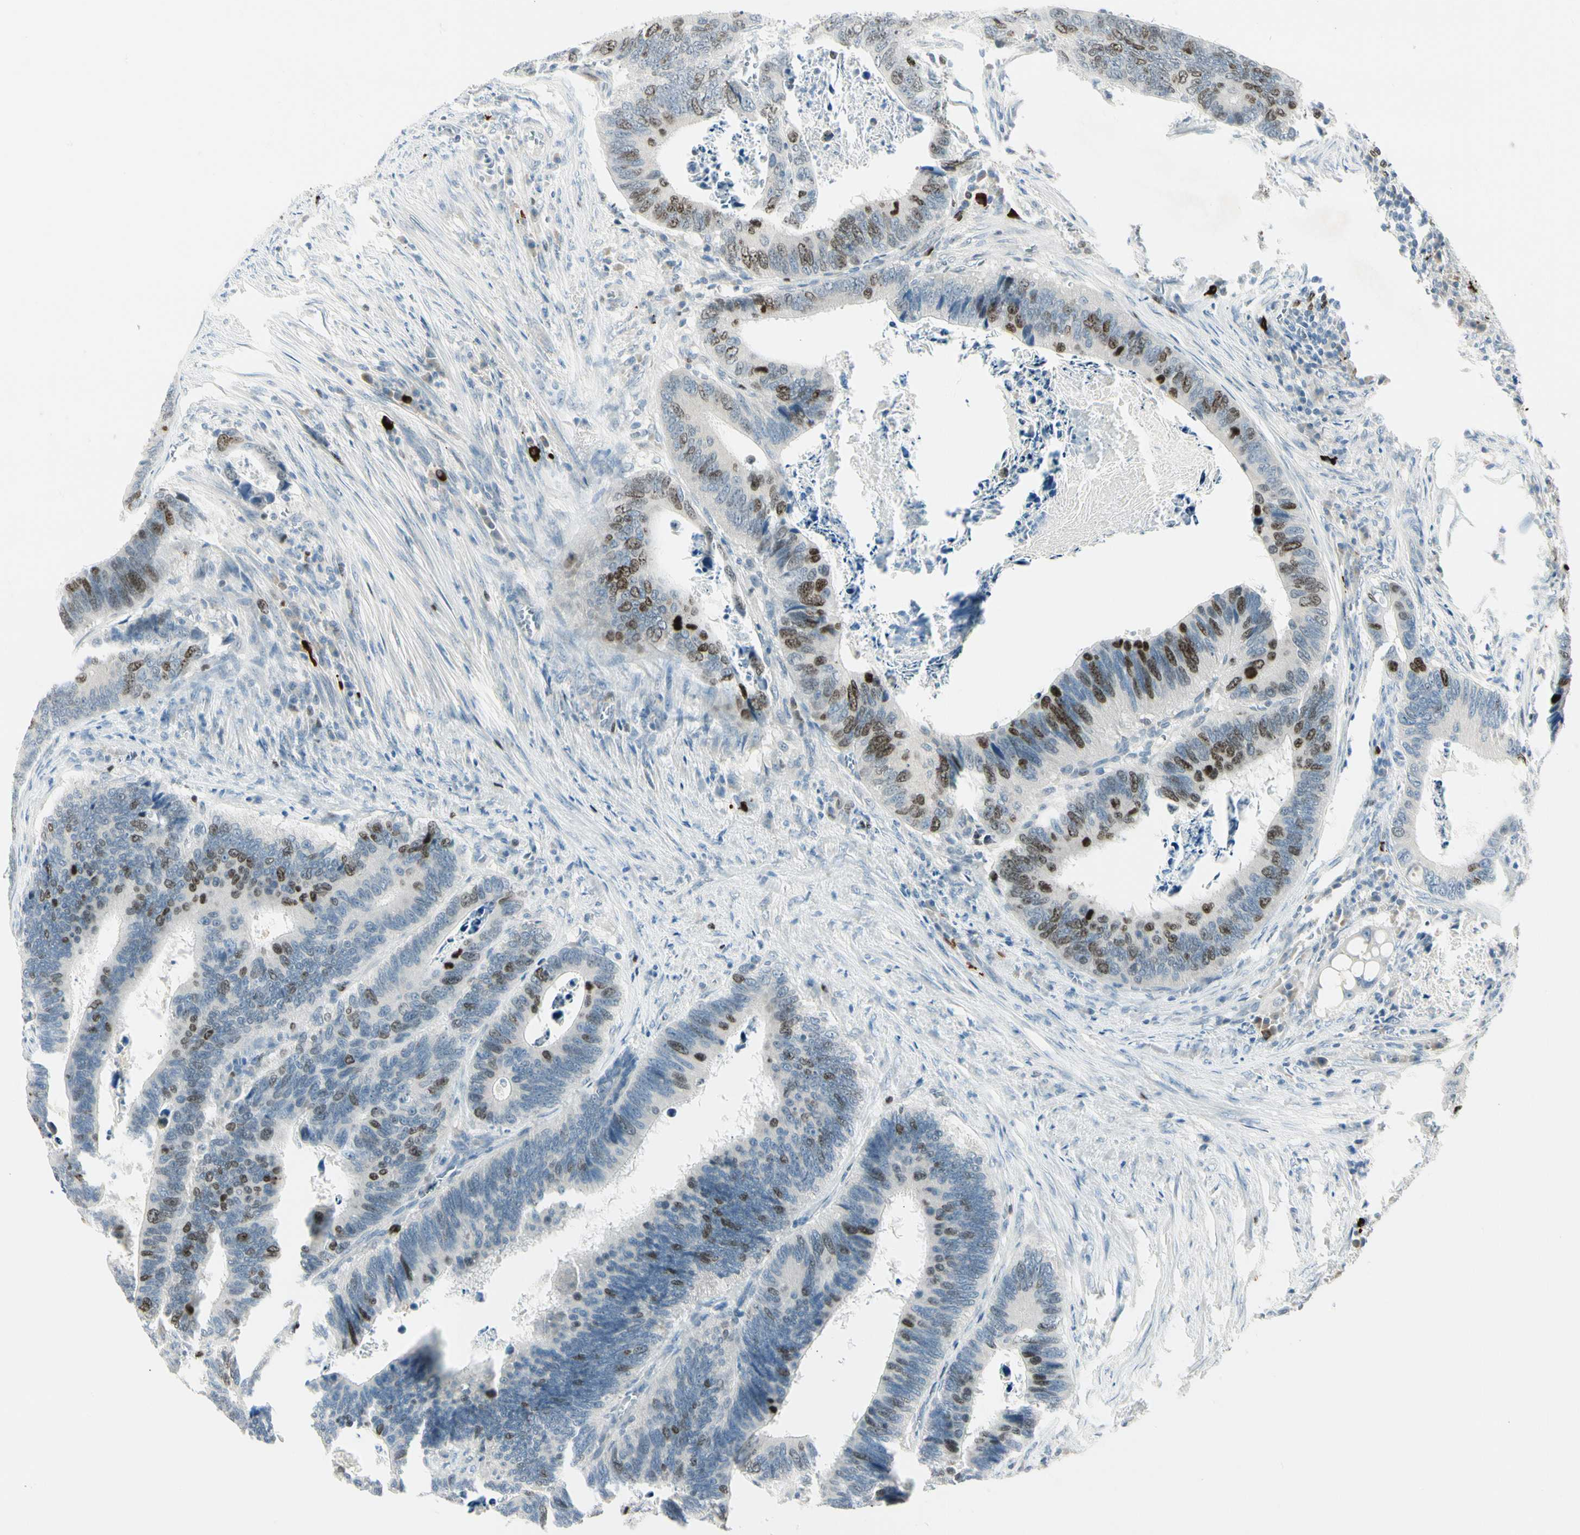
{"staining": {"intensity": "strong", "quantity": "<25%", "location": "nuclear"}, "tissue": "colorectal cancer", "cell_type": "Tumor cells", "image_type": "cancer", "snomed": [{"axis": "morphology", "description": "Adenocarcinoma, NOS"}, {"axis": "topography", "description": "Colon"}], "caption": "Immunohistochemical staining of human colorectal cancer (adenocarcinoma) reveals medium levels of strong nuclear positivity in approximately <25% of tumor cells.", "gene": "PITX1", "patient": {"sex": "male", "age": 72}}